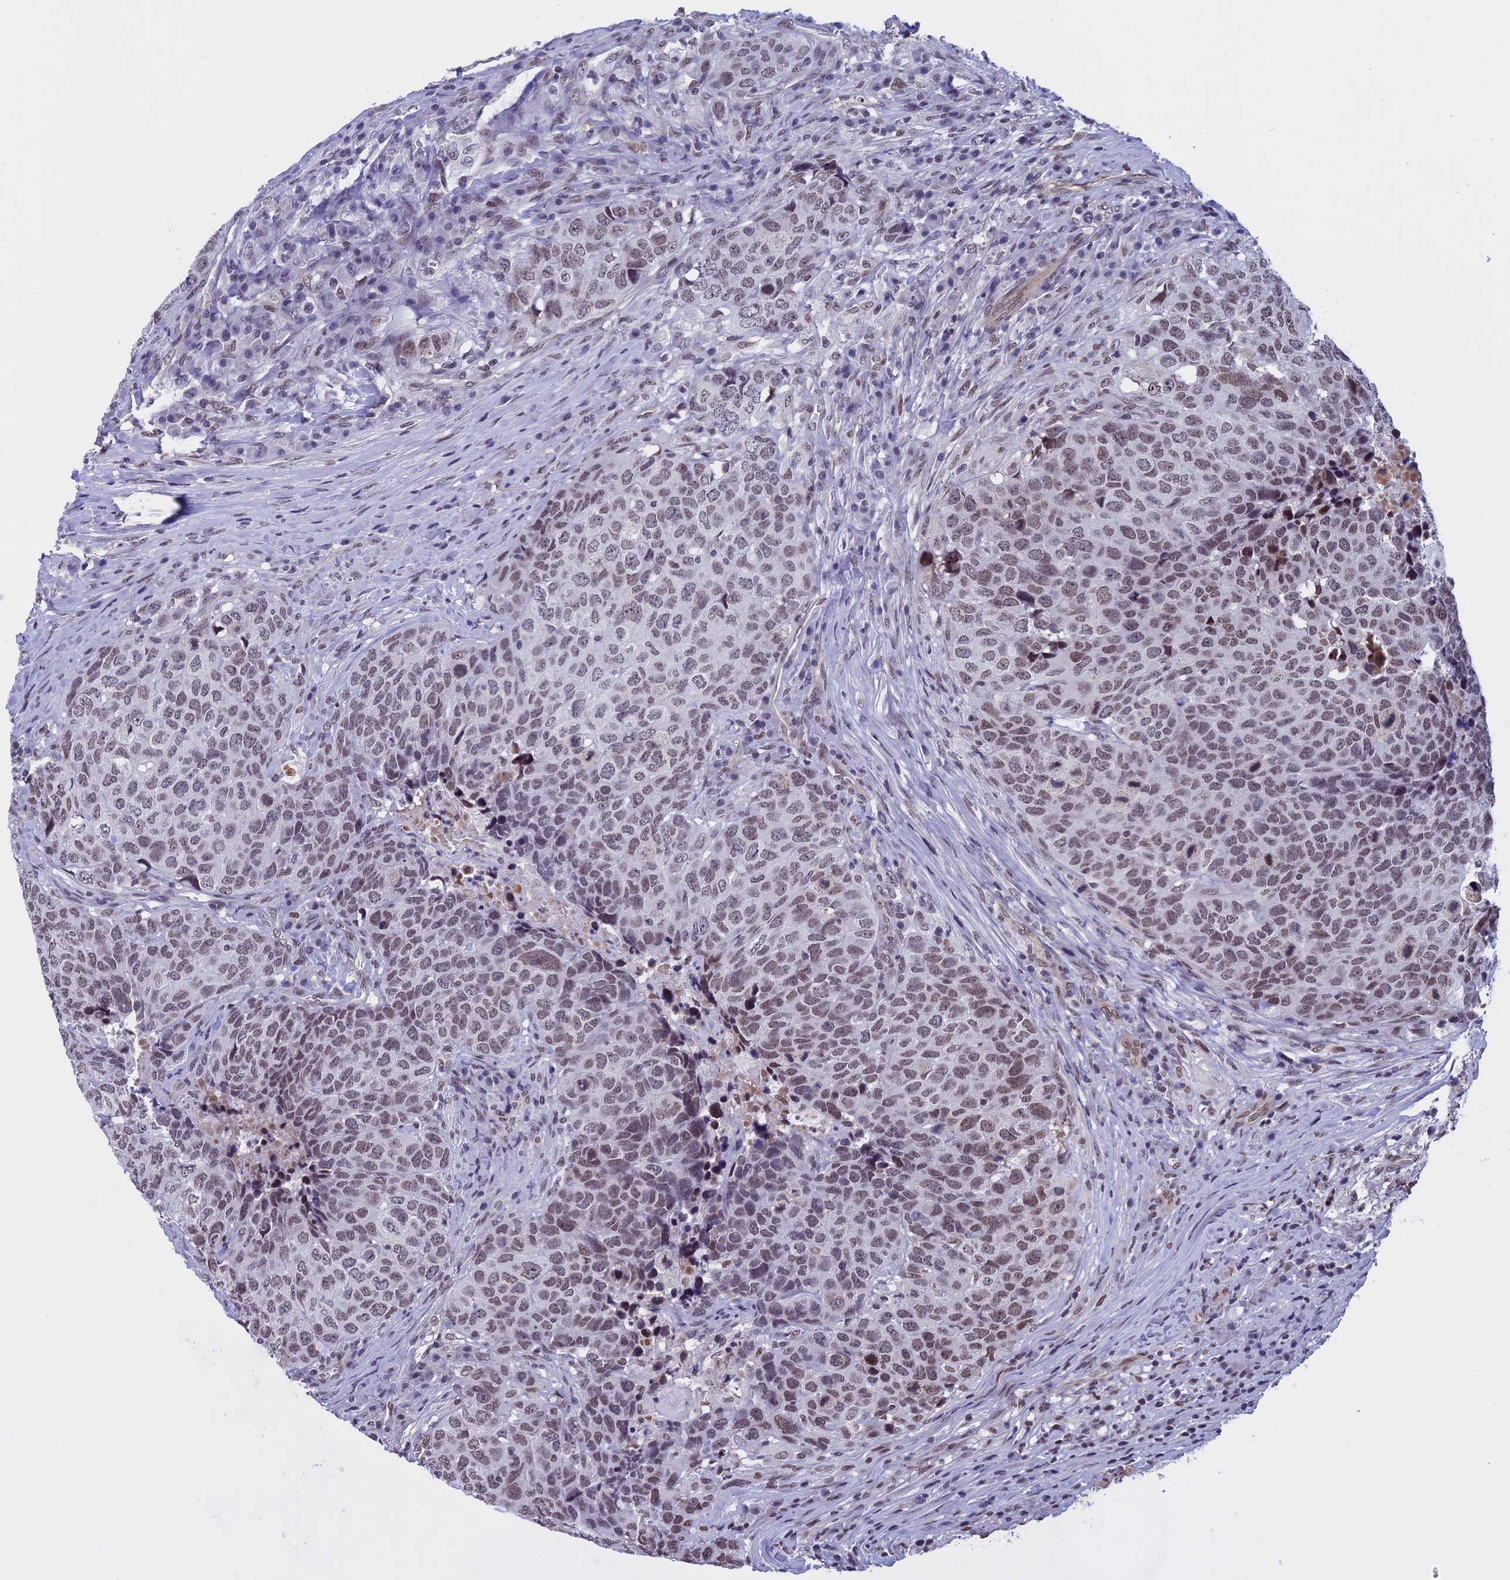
{"staining": {"intensity": "moderate", "quantity": ">75%", "location": "nuclear"}, "tissue": "head and neck cancer", "cell_type": "Tumor cells", "image_type": "cancer", "snomed": [{"axis": "morphology", "description": "Squamous cell carcinoma, NOS"}, {"axis": "topography", "description": "Head-Neck"}], "caption": "A micrograph of human head and neck cancer stained for a protein displays moderate nuclear brown staining in tumor cells.", "gene": "NIPBL", "patient": {"sex": "male", "age": 66}}